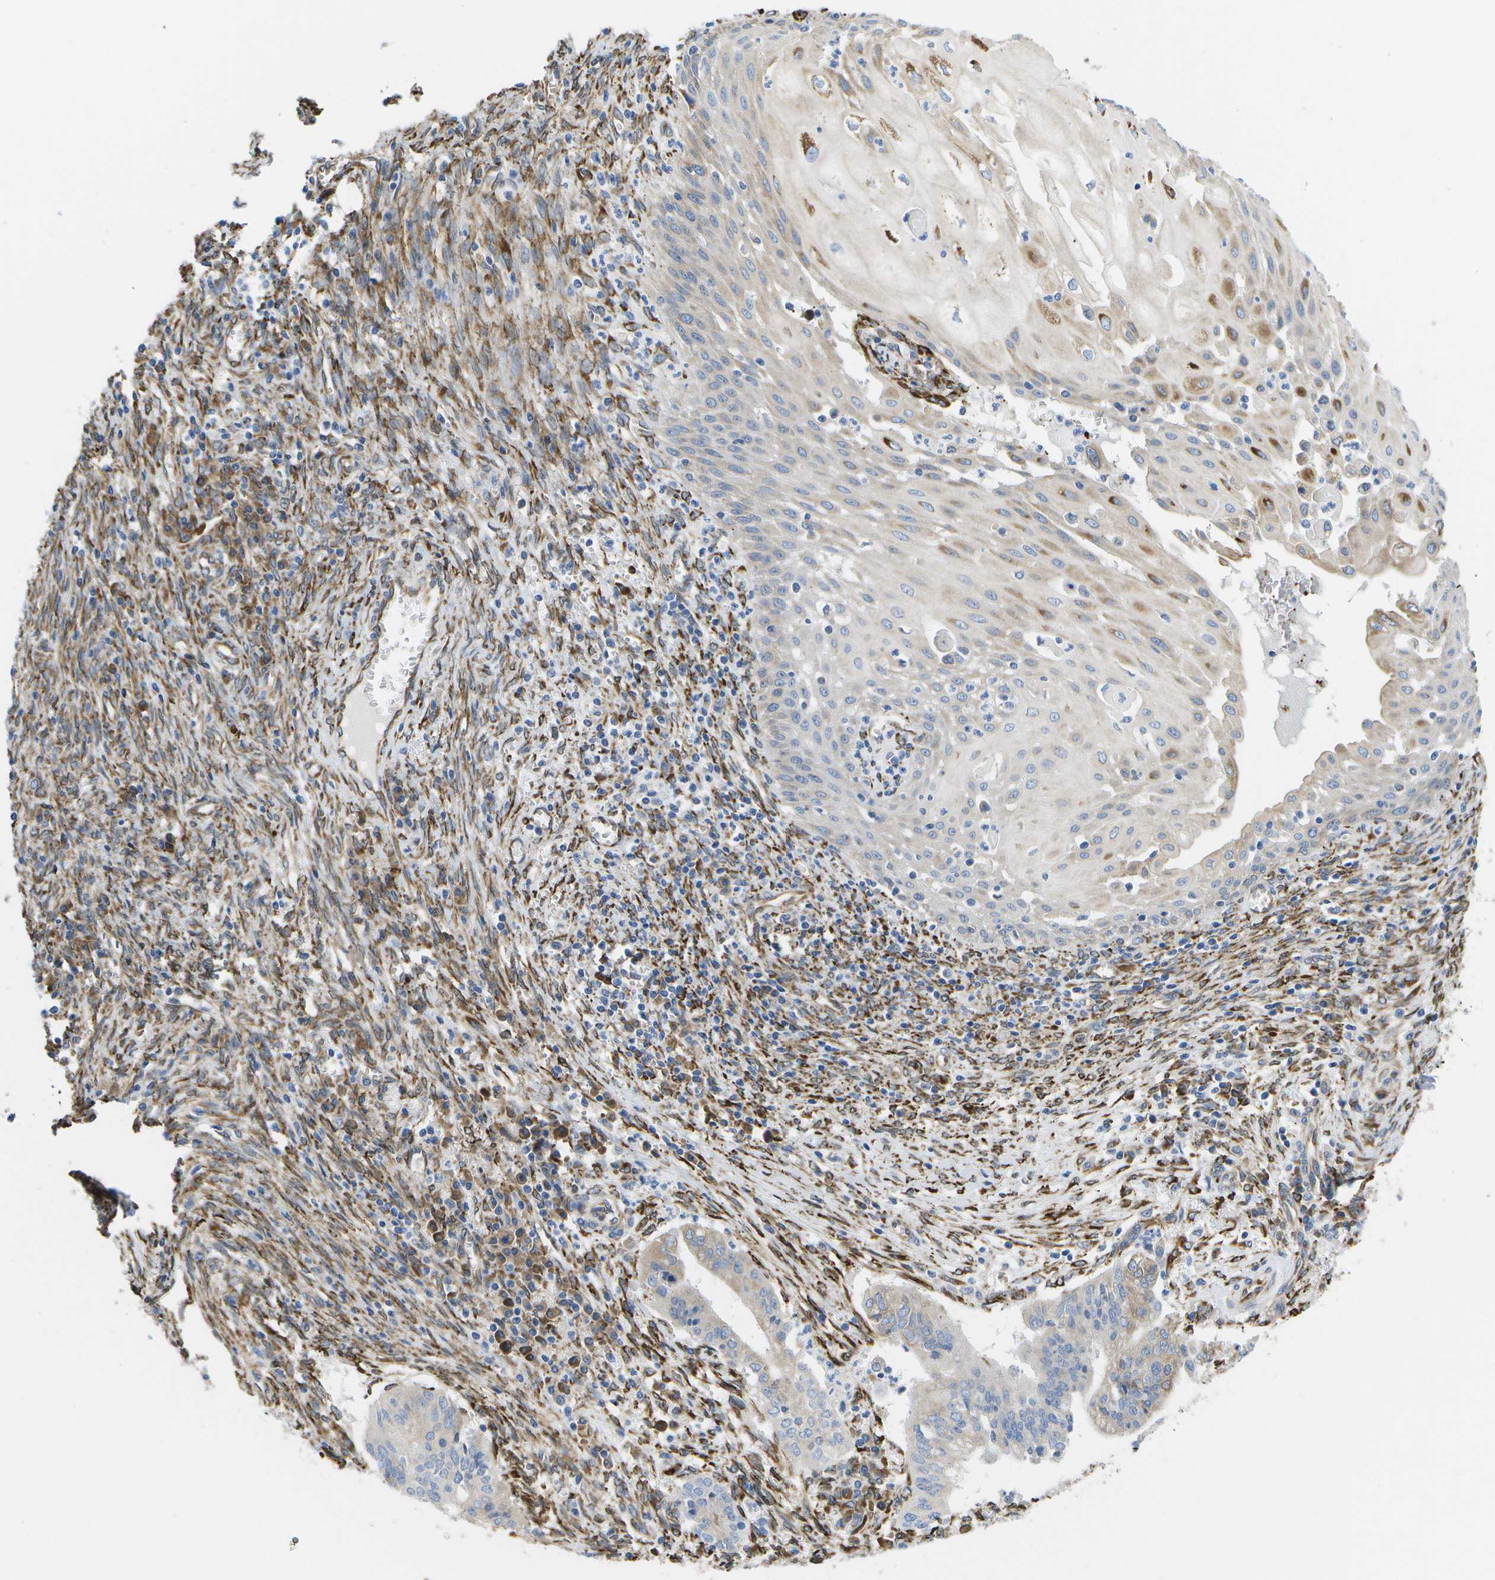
{"staining": {"intensity": "moderate", "quantity": "25%-75%", "location": "cytoplasmic/membranous"}, "tissue": "cervical cancer", "cell_type": "Tumor cells", "image_type": "cancer", "snomed": [{"axis": "morphology", "description": "Adenocarcinoma, NOS"}, {"axis": "topography", "description": "Cervix"}], "caption": "Adenocarcinoma (cervical) tissue shows moderate cytoplasmic/membranous positivity in about 25%-75% of tumor cells, visualized by immunohistochemistry.", "gene": "ZDHHC17", "patient": {"sex": "female", "age": 44}}